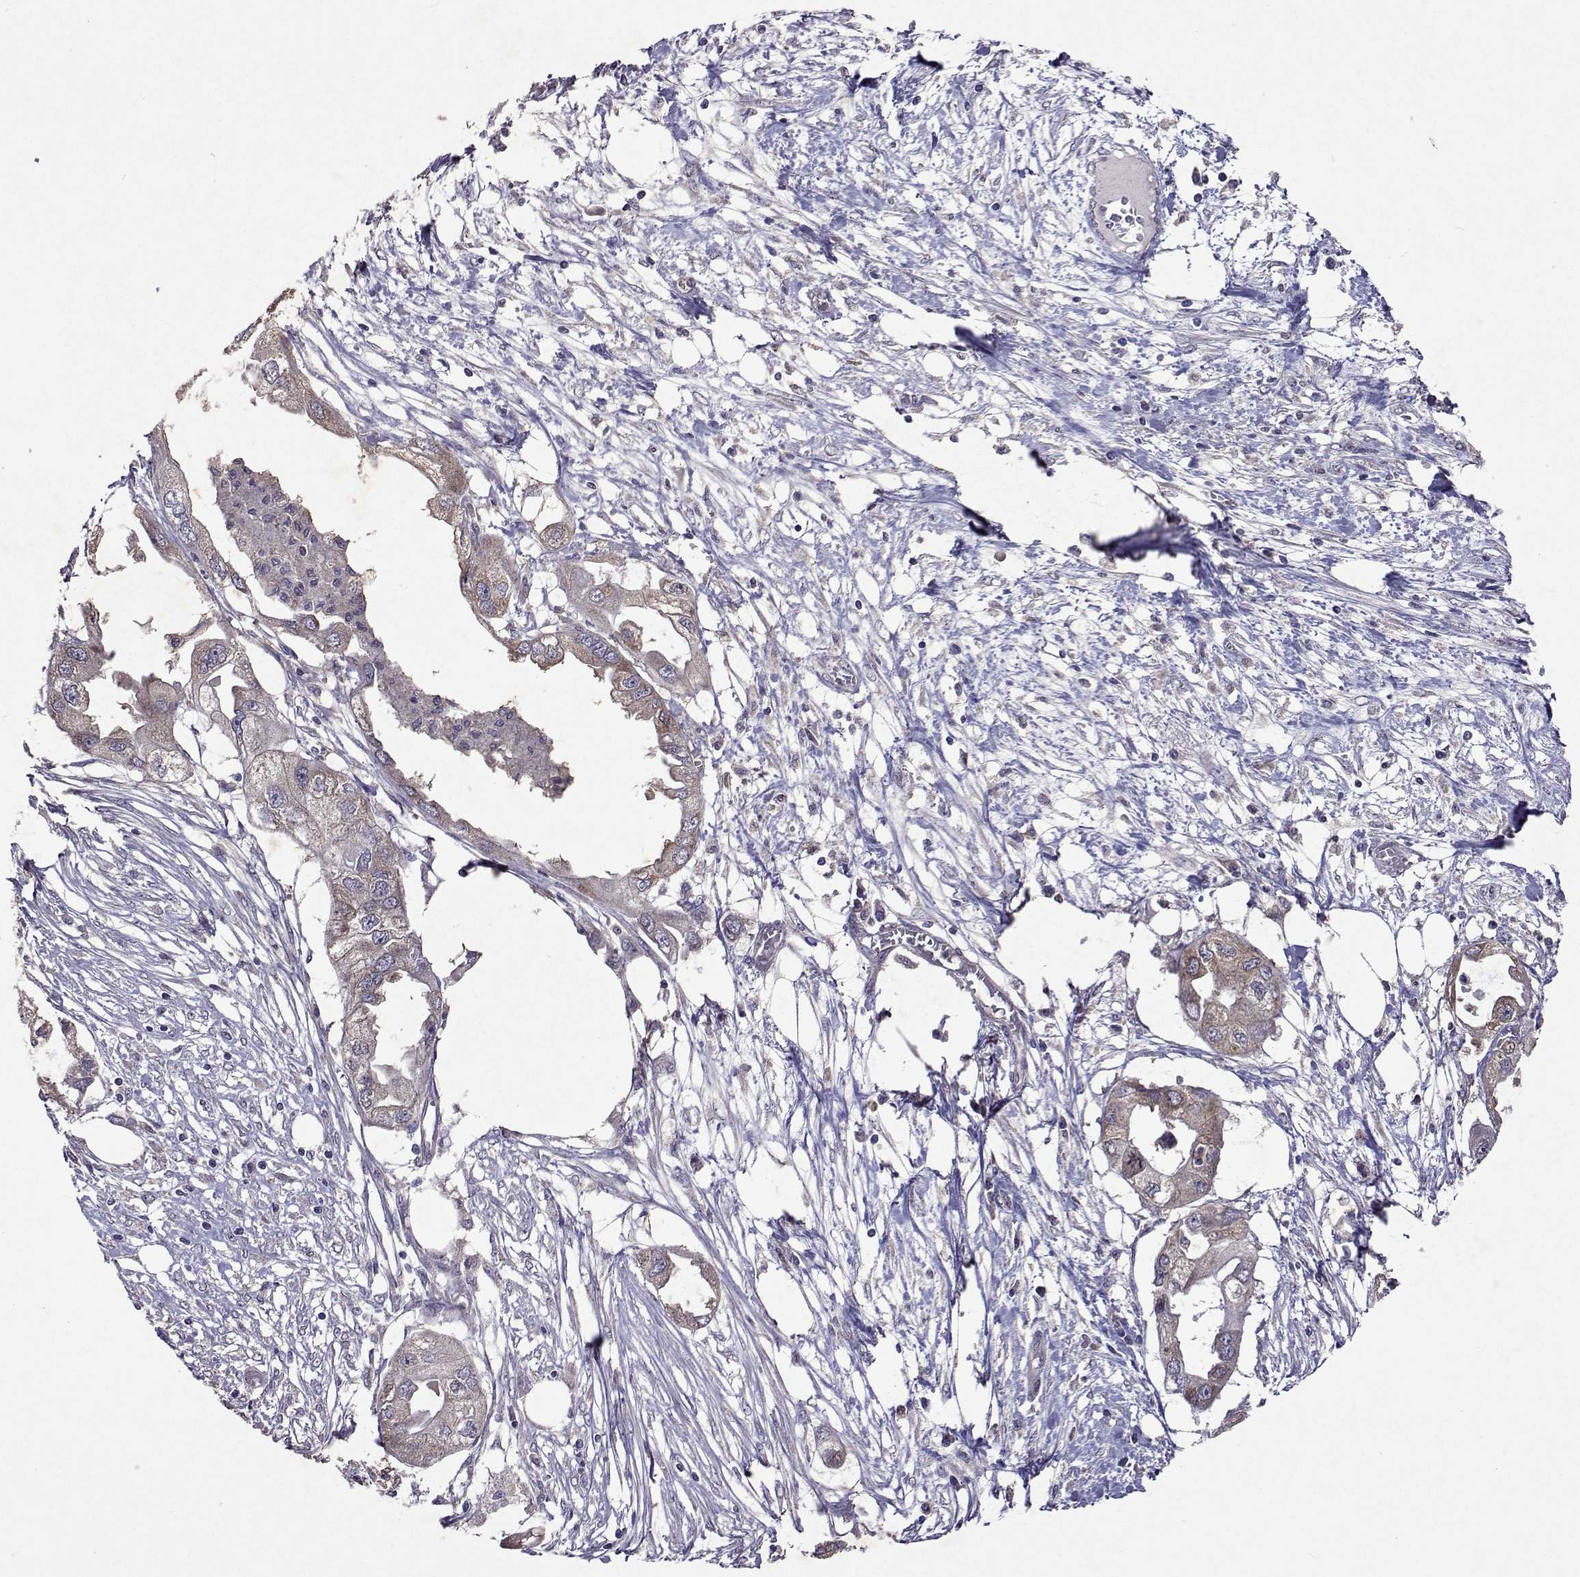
{"staining": {"intensity": "weak", "quantity": "<25%", "location": "cytoplasmic/membranous"}, "tissue": "endometrial cancer", "cell_type": "Tumor cells", "image_type": "cancer", "snomed": [{"axis": "morphology", "description": "Adenocarcinoma, NOS"}, {"axis": "morphology", "description": "Adenocarcinoma, metastatic, NOS"}, {"axis": "topography", "description": "Adipose tissue"}, {"axis": "topography", "description": "Endometrium"}], "caption": "An immunohistochemistry image of metastatic adenocarcinoma (endometrial) is shown. There is no staining in tumor cells of metastatic adenocarcinoma (endometrial).", "gene": "TARBP2", "patient": {"sex": "female", "age": 67}}